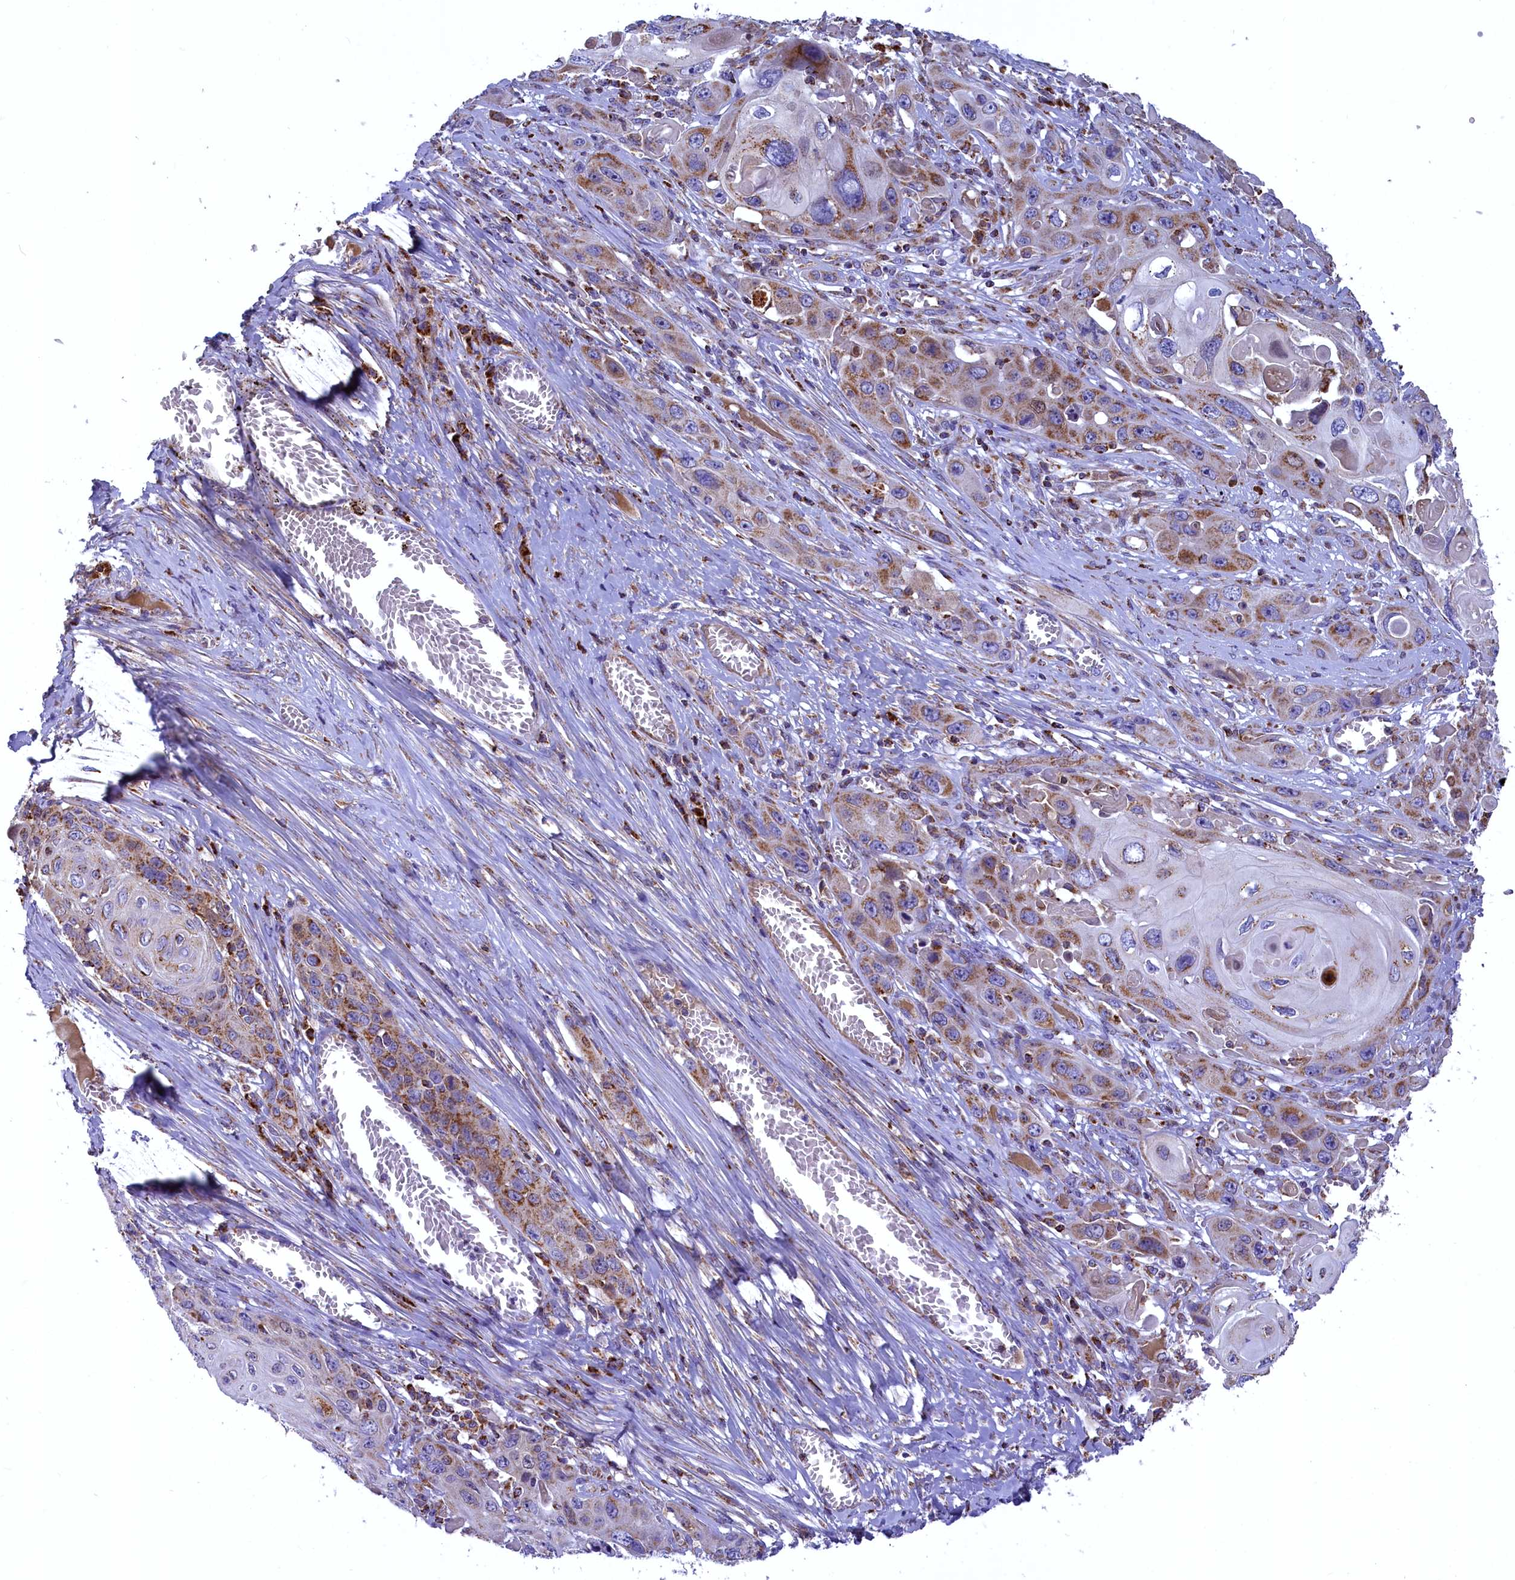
{"staining": {"intensity": "moderate", "quantity": ">75%", "location": "cytoplasmic/membranous"}, "tissue": "skin cancer", "cell_type": "Tumor cells", "image_type": "cancer", "snomed": [{"axis": "morphology", "description": "Squamous cell carcinoma, NOS"}, {"axis": "topography", "description": "Skin"}], "caption": "Skin cancer (squamous cell carcinoma) was stained to show a protein in brown. There is medium levels of moderate cytoplasmic/membranous positivity in about >75% of tumor cells.", "gene": "COX17", "patient": {"sex": "male", "age": 55}}